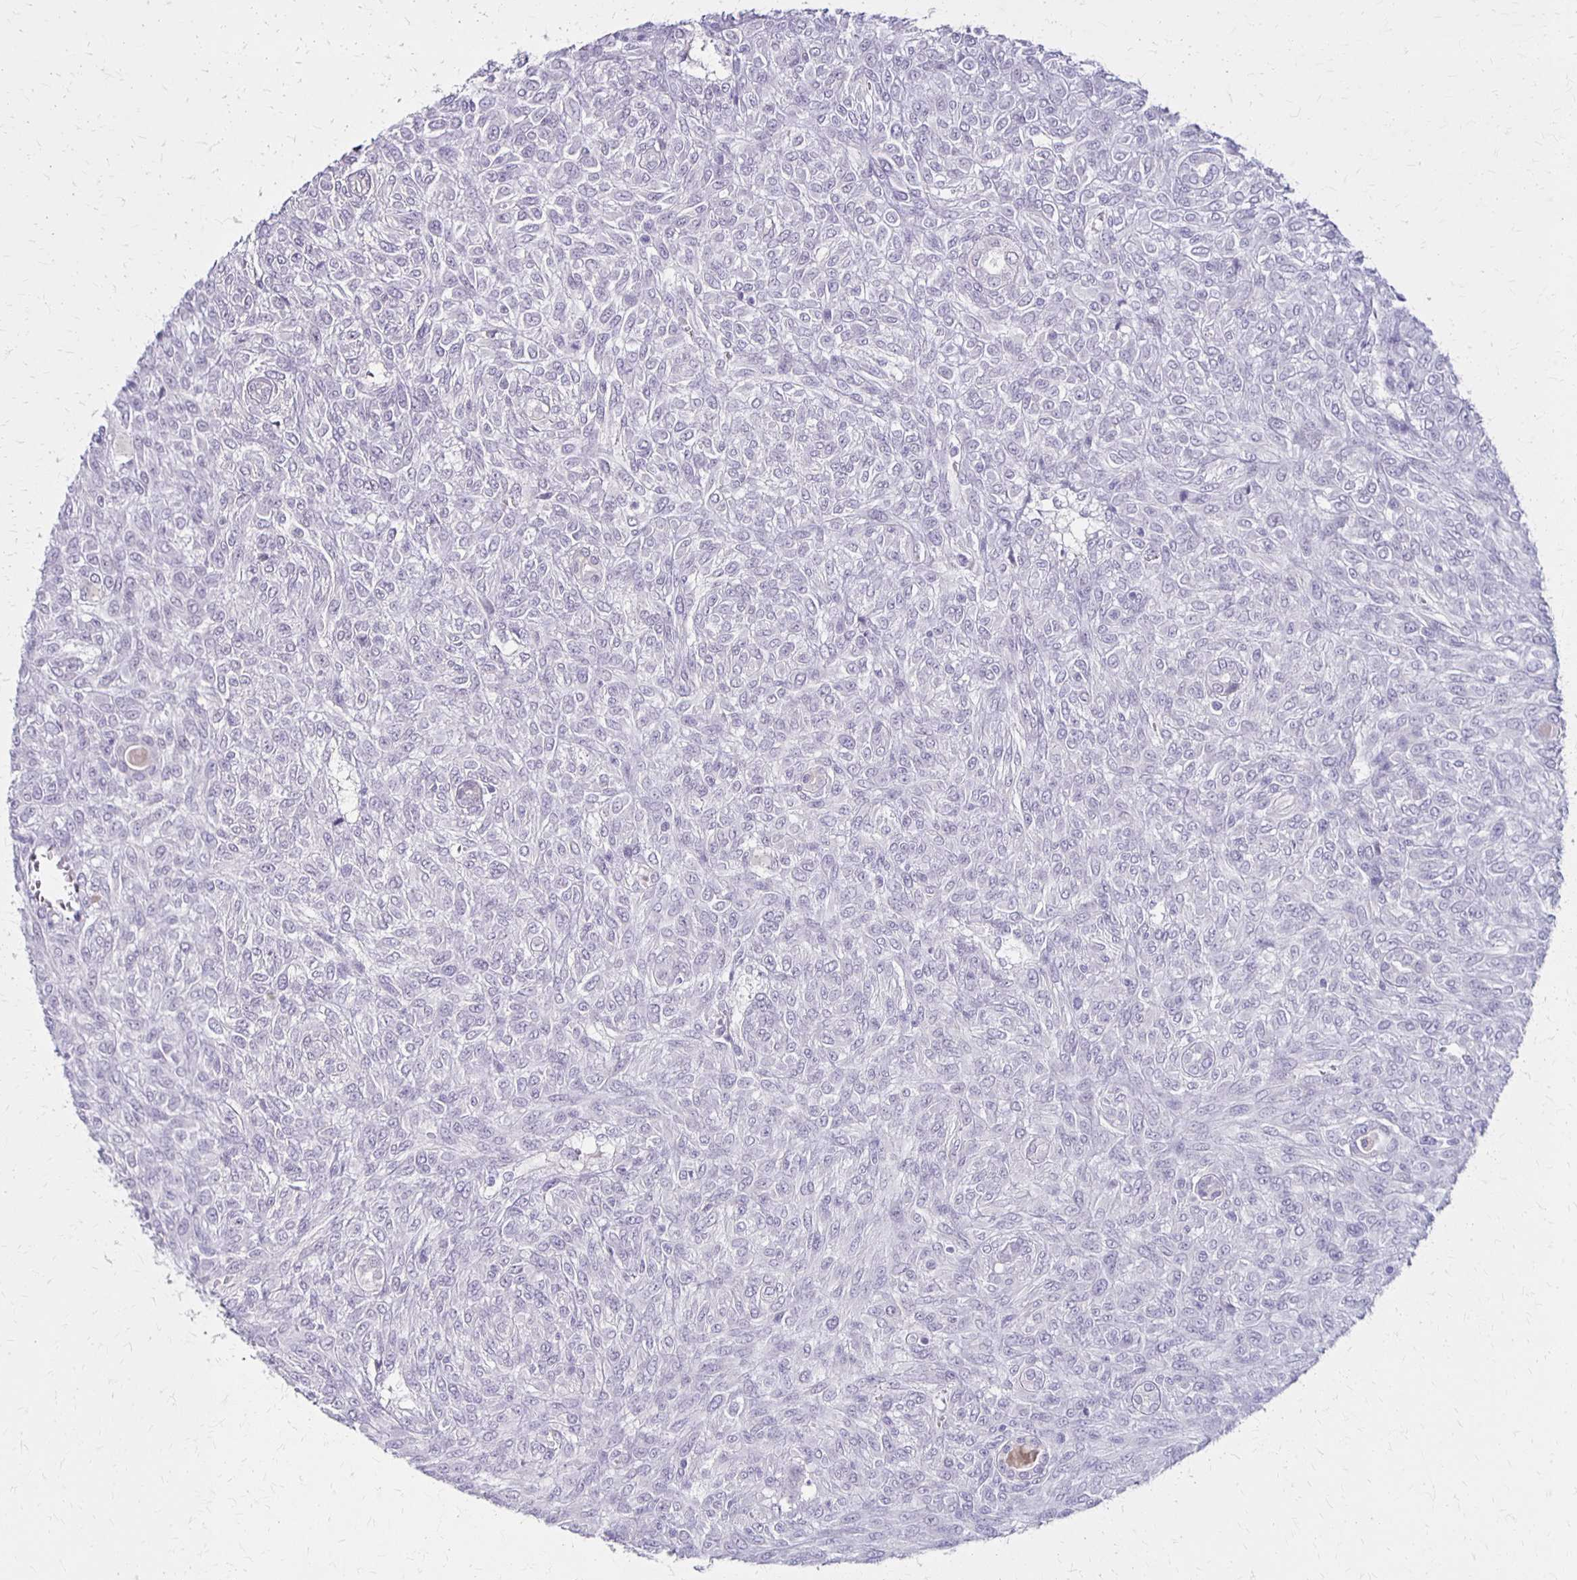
{"staining": {"intensity": "negative", "quantity": "none", "location": "none"}, "tissue": "renal cancer", "cell_type": "Tumor cells", "image_type": "cancer", "snomed": [{"axis": "morphology", "description": "Adenocarcinoma, NOS"}, {"axis": "topography", "description": "Kidney"}], "caption": "DAB immunohistochemical staining of human renal adenocarcinoma demonstrates no significant positivity in tumor cells. Nuclei are stained in blue.", "gene": "SLC35E2B", "patient": {"sex": "male", "age": 58}}